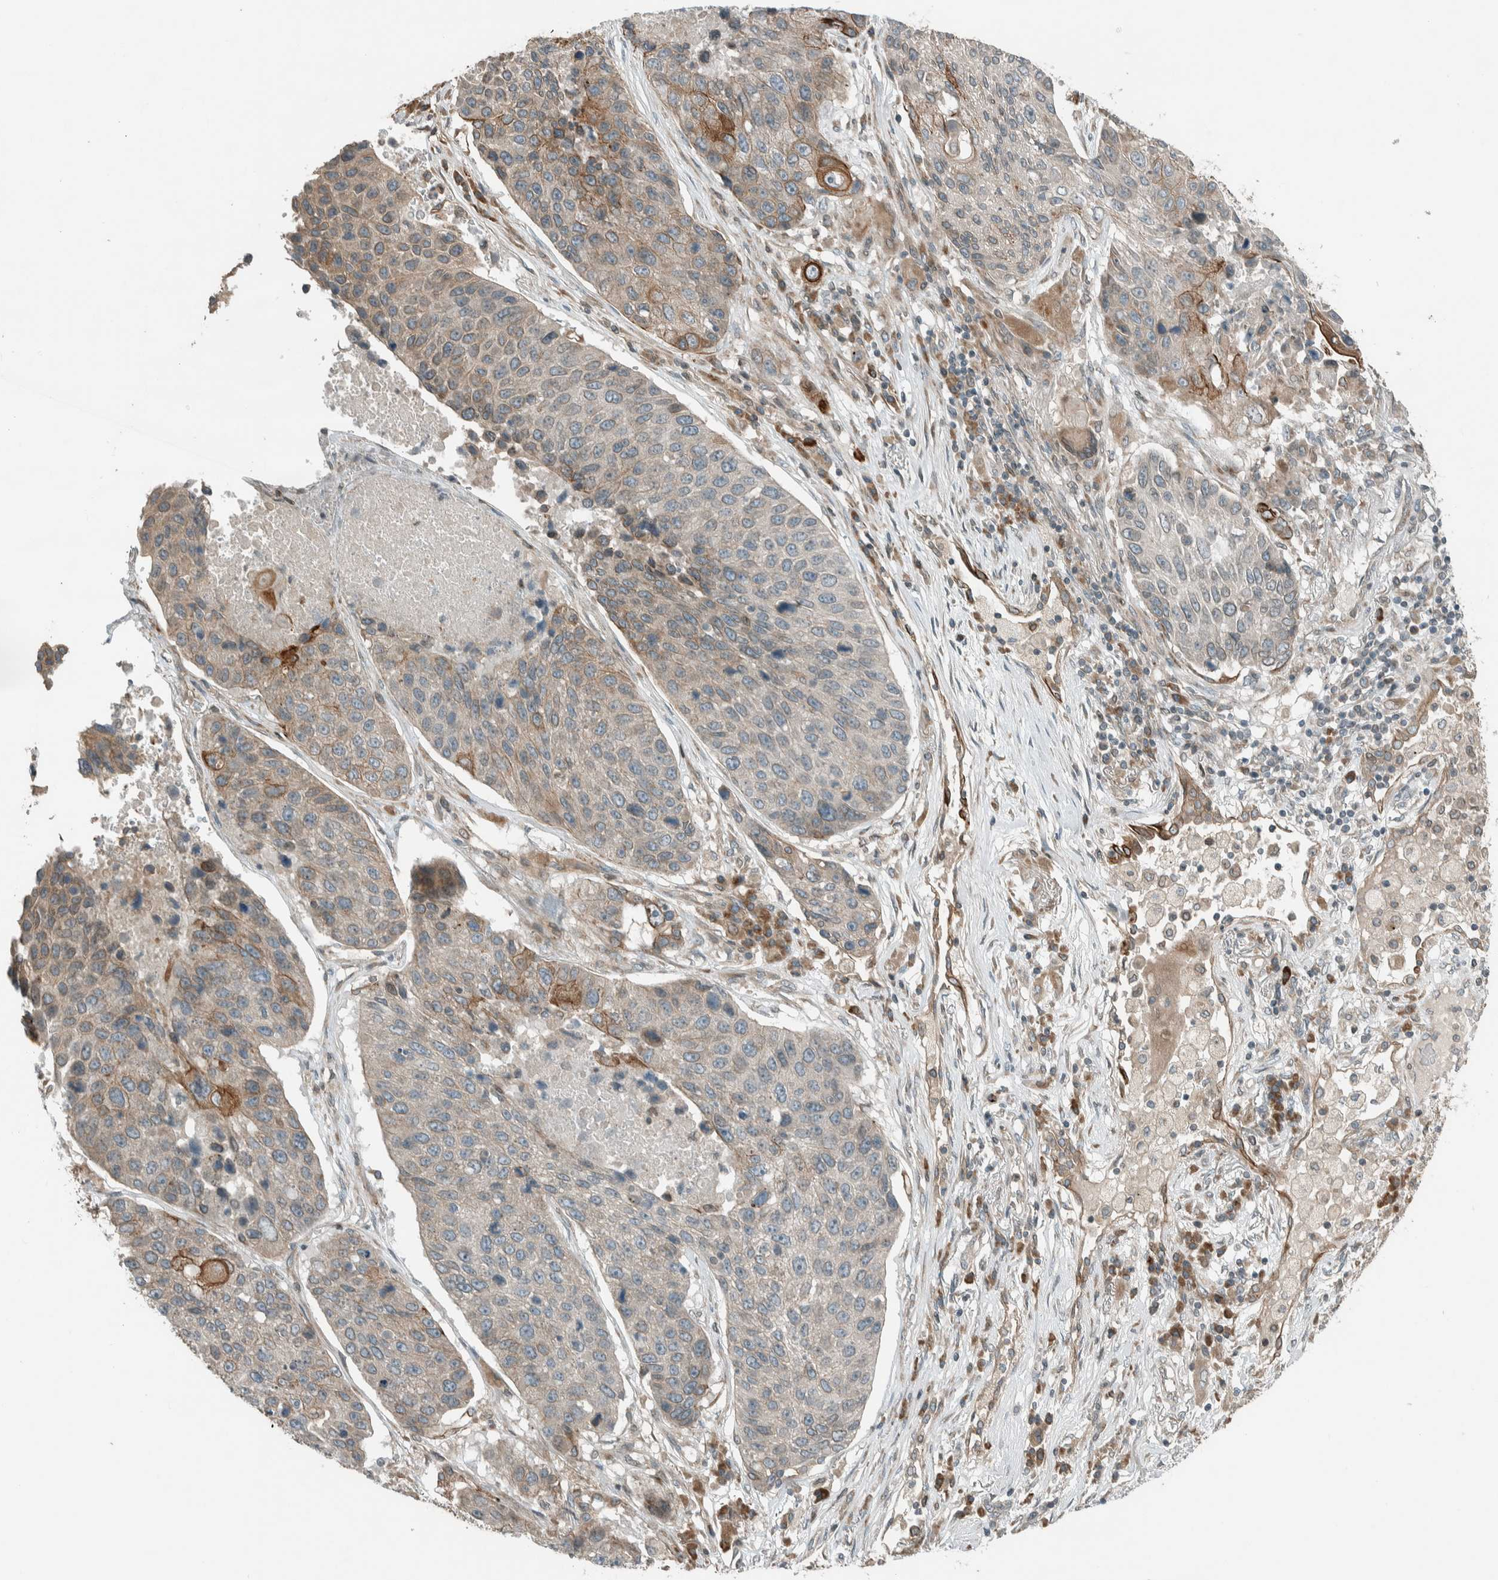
{"staining": {"intensity": "weak", "quantity": "25%-75%", "location": "cytoplasmic/membranous"}, "tissue": "lung cancer", "cell_type": "Tumor cells", "image_type": "cancer", "snomed": [{"axis": "morphology", "description": "Squamous cell carcinoma, NOS"}, {"axis": "topography", "description": "Lung"}], "caption": "Protein staining by immunohistochemistry shows weak cytoplasmic/membranous positivity in about 25%-75% of tumor cells in lung squamous cell carcinoma.", "gene": "SEL1L", "patient": {"sex": "male", "age": 61}}